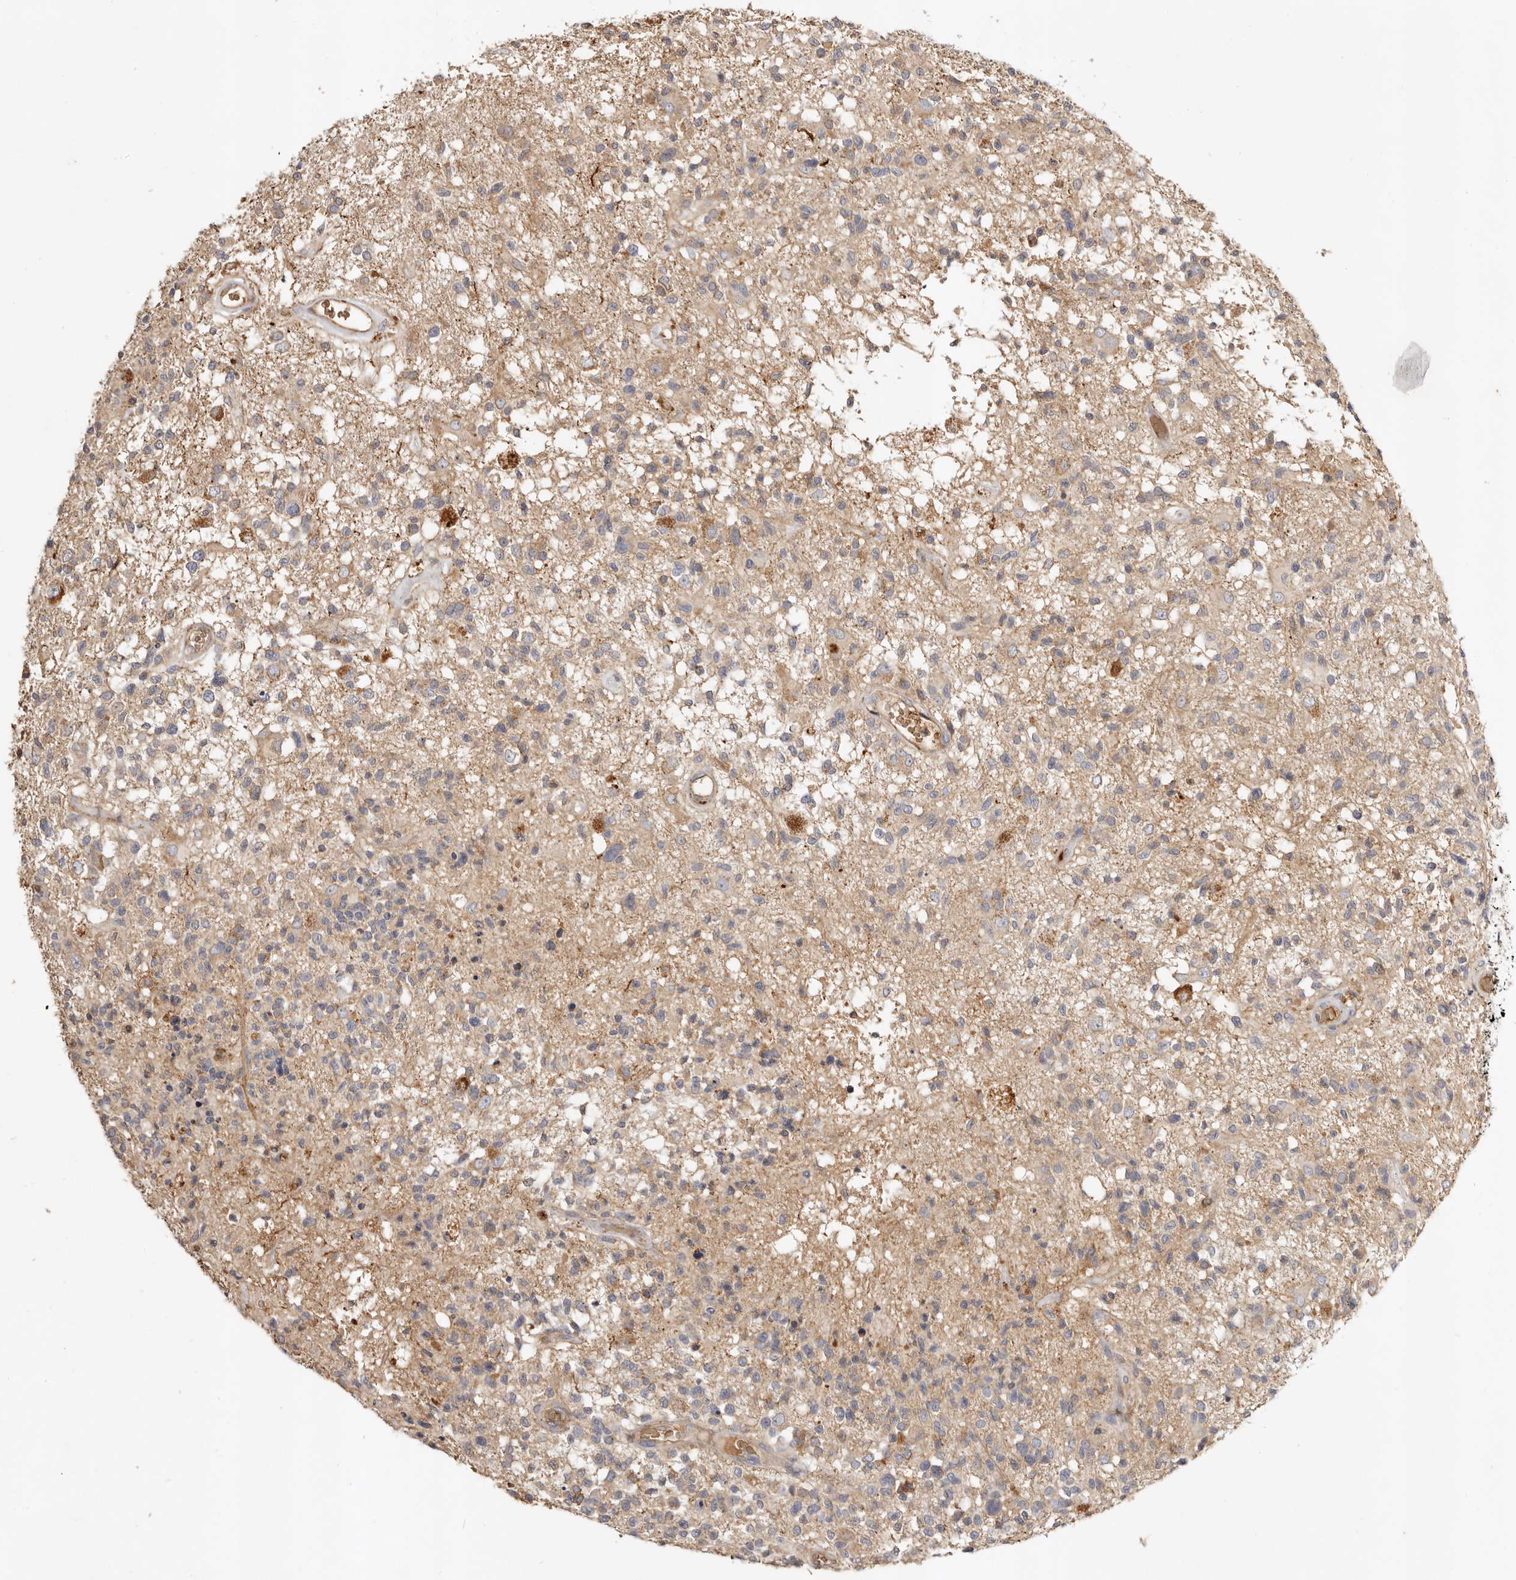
{"staining": {"intensity": "weak", "quantity": ">75%", "location": "cytoplasmic/membranous"}, "tissue": "glioma", "cell_type": "Tumor cells", "image_type": "cancer", "snomed": [{"axis": "morphology", "description": "Glioma, malignant, High grade"}, {"axis": "morphology", "description": "Glioblastoma, NOS"}, {"axis": "topography", "description": "Brain"}], "caption": "A micrograph of human malignant glioma (high-grade) stained for a protein demonstrates weak cytoplasmic/membranous brown staining in tumor cells.", "gene": "ADAMTS9", "patient": {"sex": "male", "age": 60}}